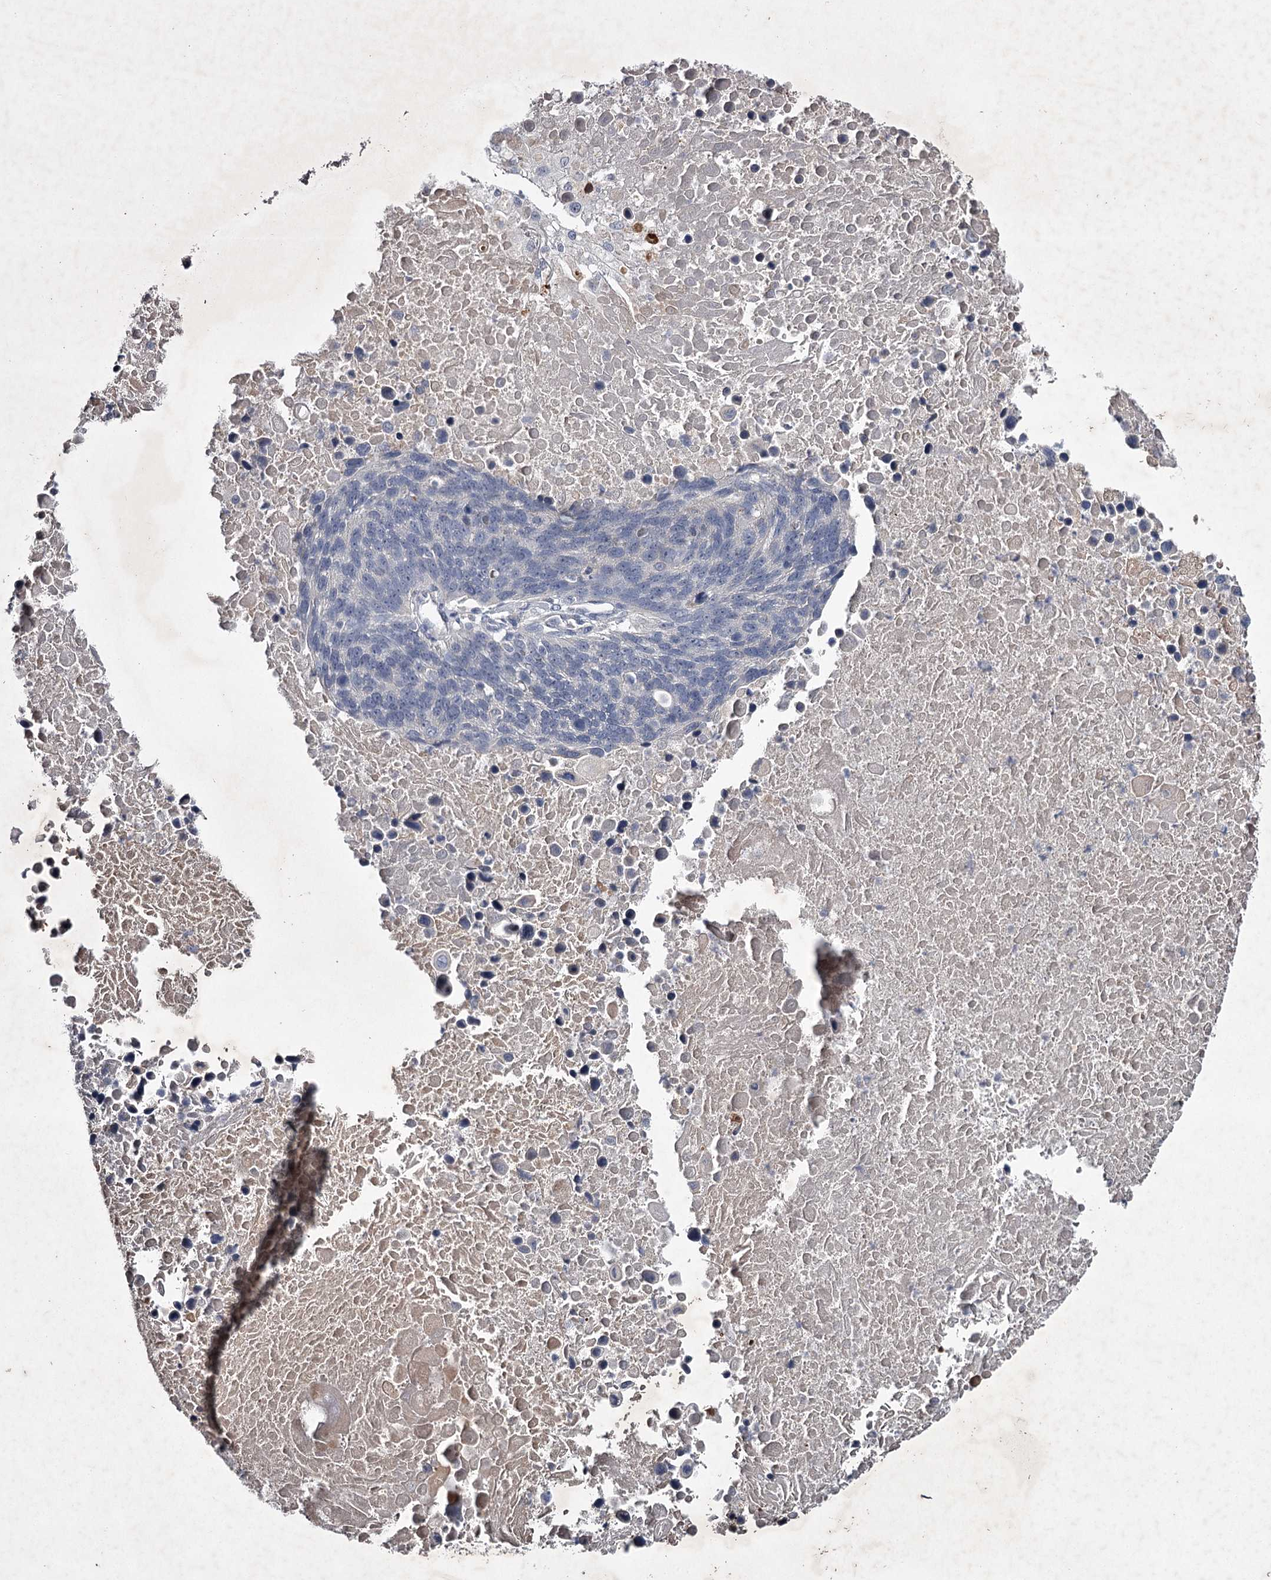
{"staining": {"intensity": "negative", "quantity": "none", "location": "none"}, "tissue": "lung cancer", "cell_type": "Tumor cells", "image_type": "cancer", "snomed": [{"axis": "morphology", "description": "Normal tissue, NOS"}, {"axis": "morphology", "description": "Squamous cell carcinoma, NOS"}, {"axis": "topography", "description": "Lymph node"}, {"axis": "topography", "description": "Lung"}], "caption": "Lung squamous cell carcinoma stained for a protein using immunohistochemistry demonstrates no expression tumor cells.", "gene": "FDXACB1", "patient": {"sex": "male", "age": 66}}